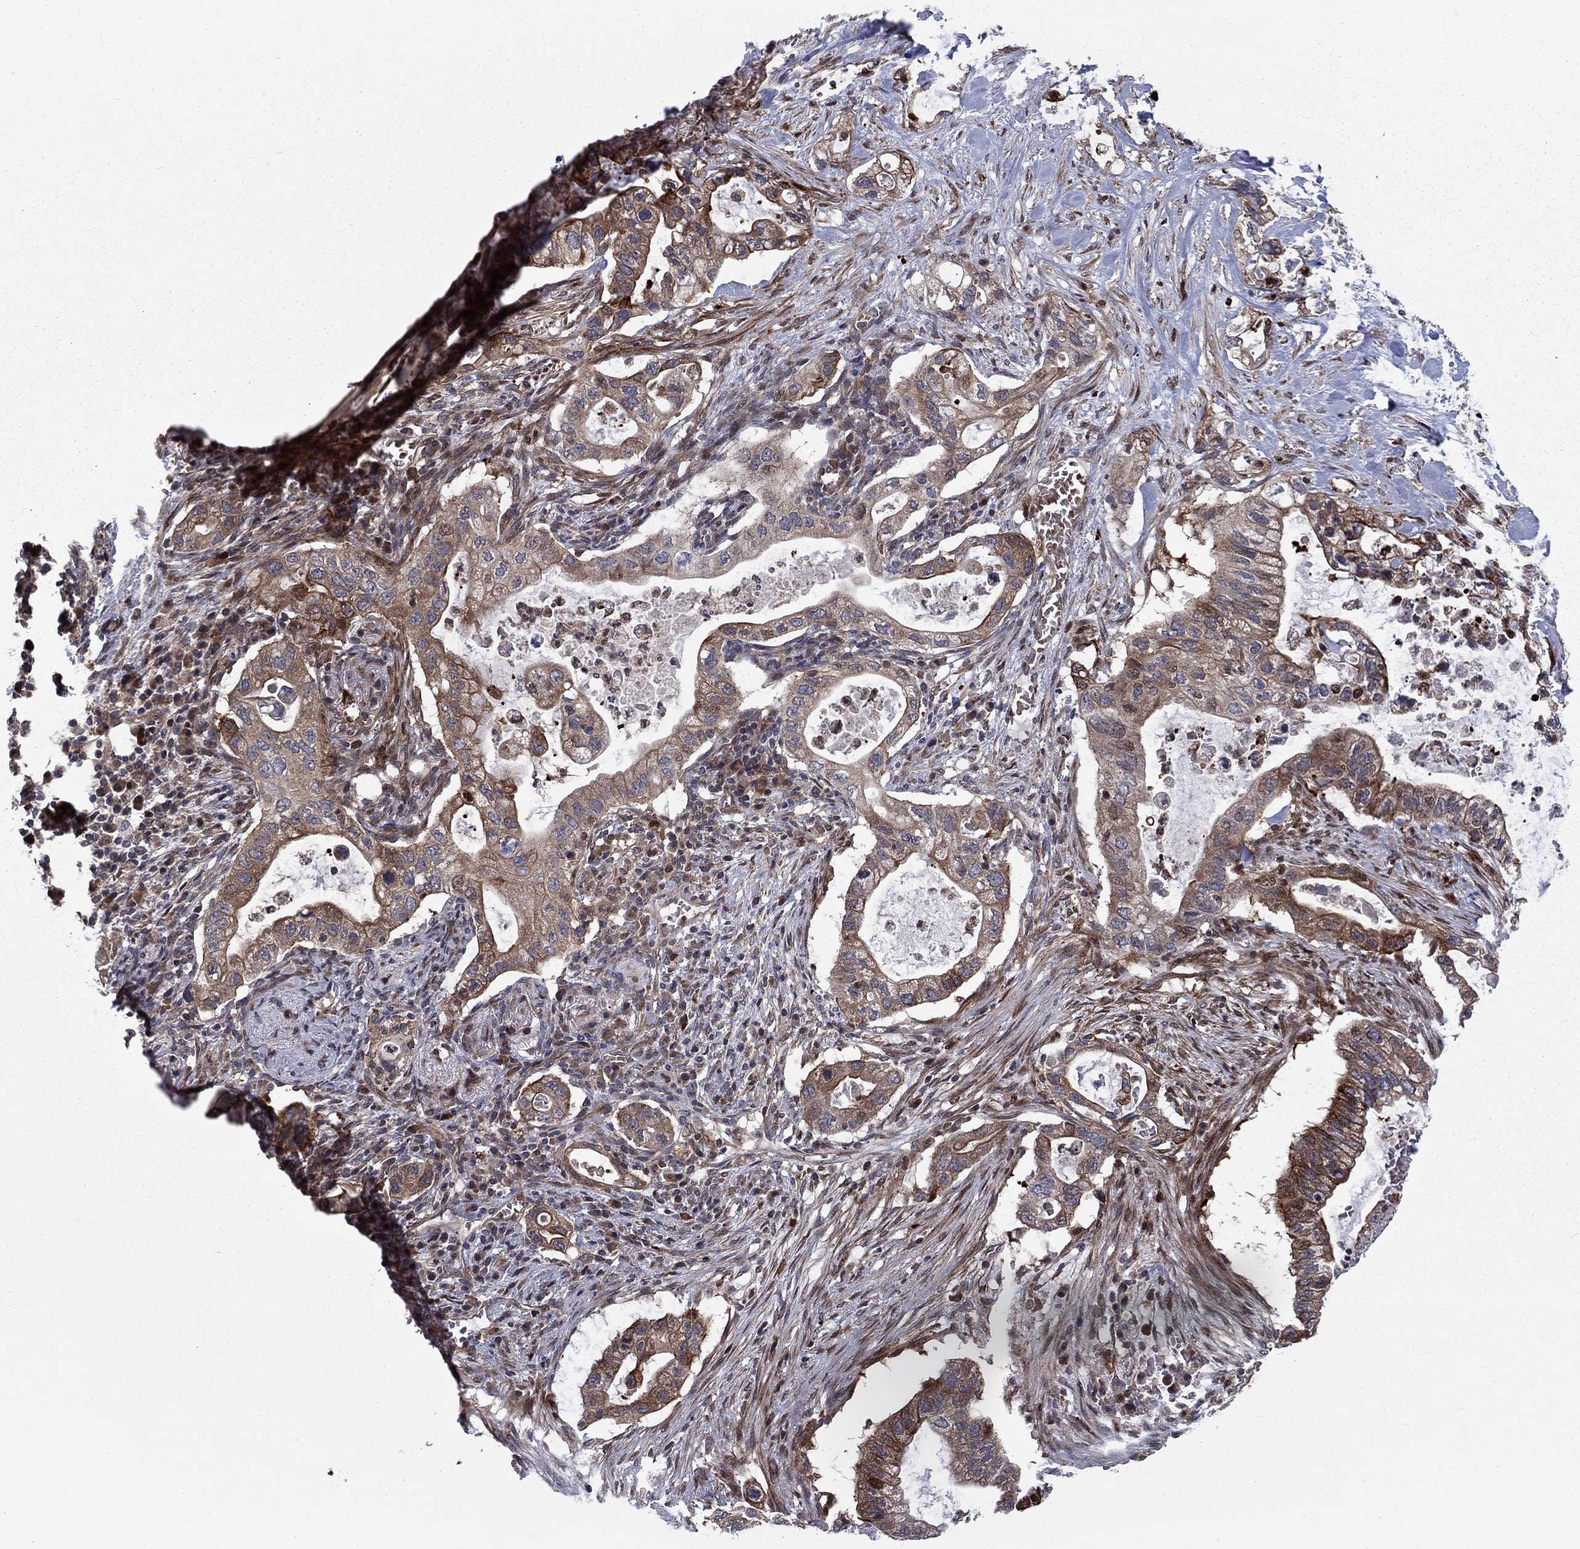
{"staining": {"intensity": "moderate", "quantity": "25%-75%", "location": "cytoplasmic/membranous"}, "tissue": "pancreatic cancer", "cell_type": "Tumor cells", "image_type": "cancer", "snomed": [{"axis": "morphology", "description": "Adenocarcinoma, NOS"}, {"axis": "topography", "description": "Pancreas"}], "caption": "Adenocarcinoma (pancreatic) stained with DAB immunohistochemistry shows medium levels of moderate cytoplasmic/membranous positivity in about 25%-75% of tumor cells. (brown staining indicates protein expression, while blue staining denotes nuclei).", "gene": "HDAC4", "patient": {"sex": "female", "age": 72}}